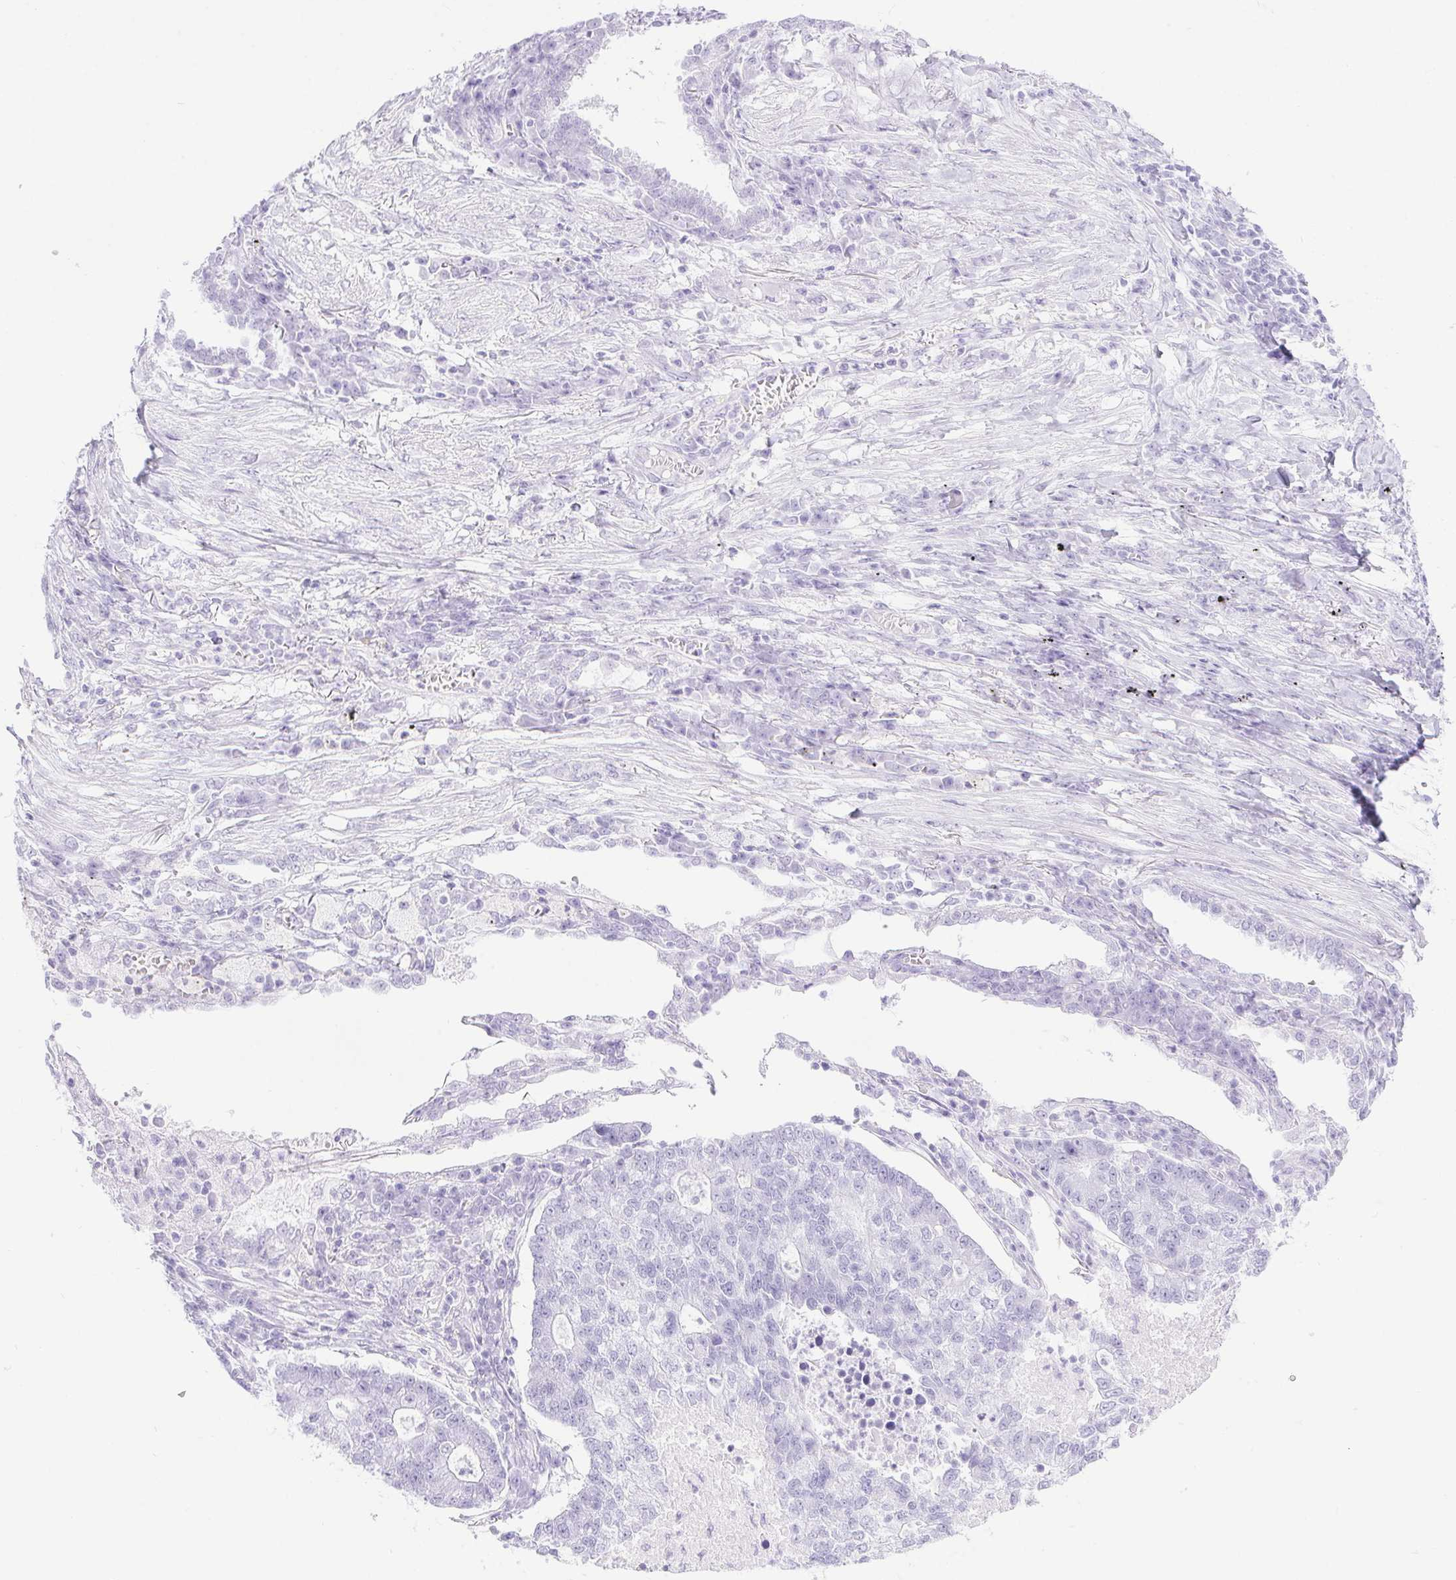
{"staining": {"intensity": "negative", "quantity": "none", "location": "none"}, "tissue": "lung cancer", "cell_type": "Tumor cells", "image_type": "cancer", "snomed": [{"axis": "morphology", "description": "Adenocarcinoma, NOS"}, {"axis": "topography", "description": "Lung"}], "caption": "The immunohistochemistry micrograph has no significant staining in tumor cells of lung adenocarcinoma tissue. Nuclei are stained in blue.", "gene": "ERP27", "patient": {"sex": "male", "age": 57}}